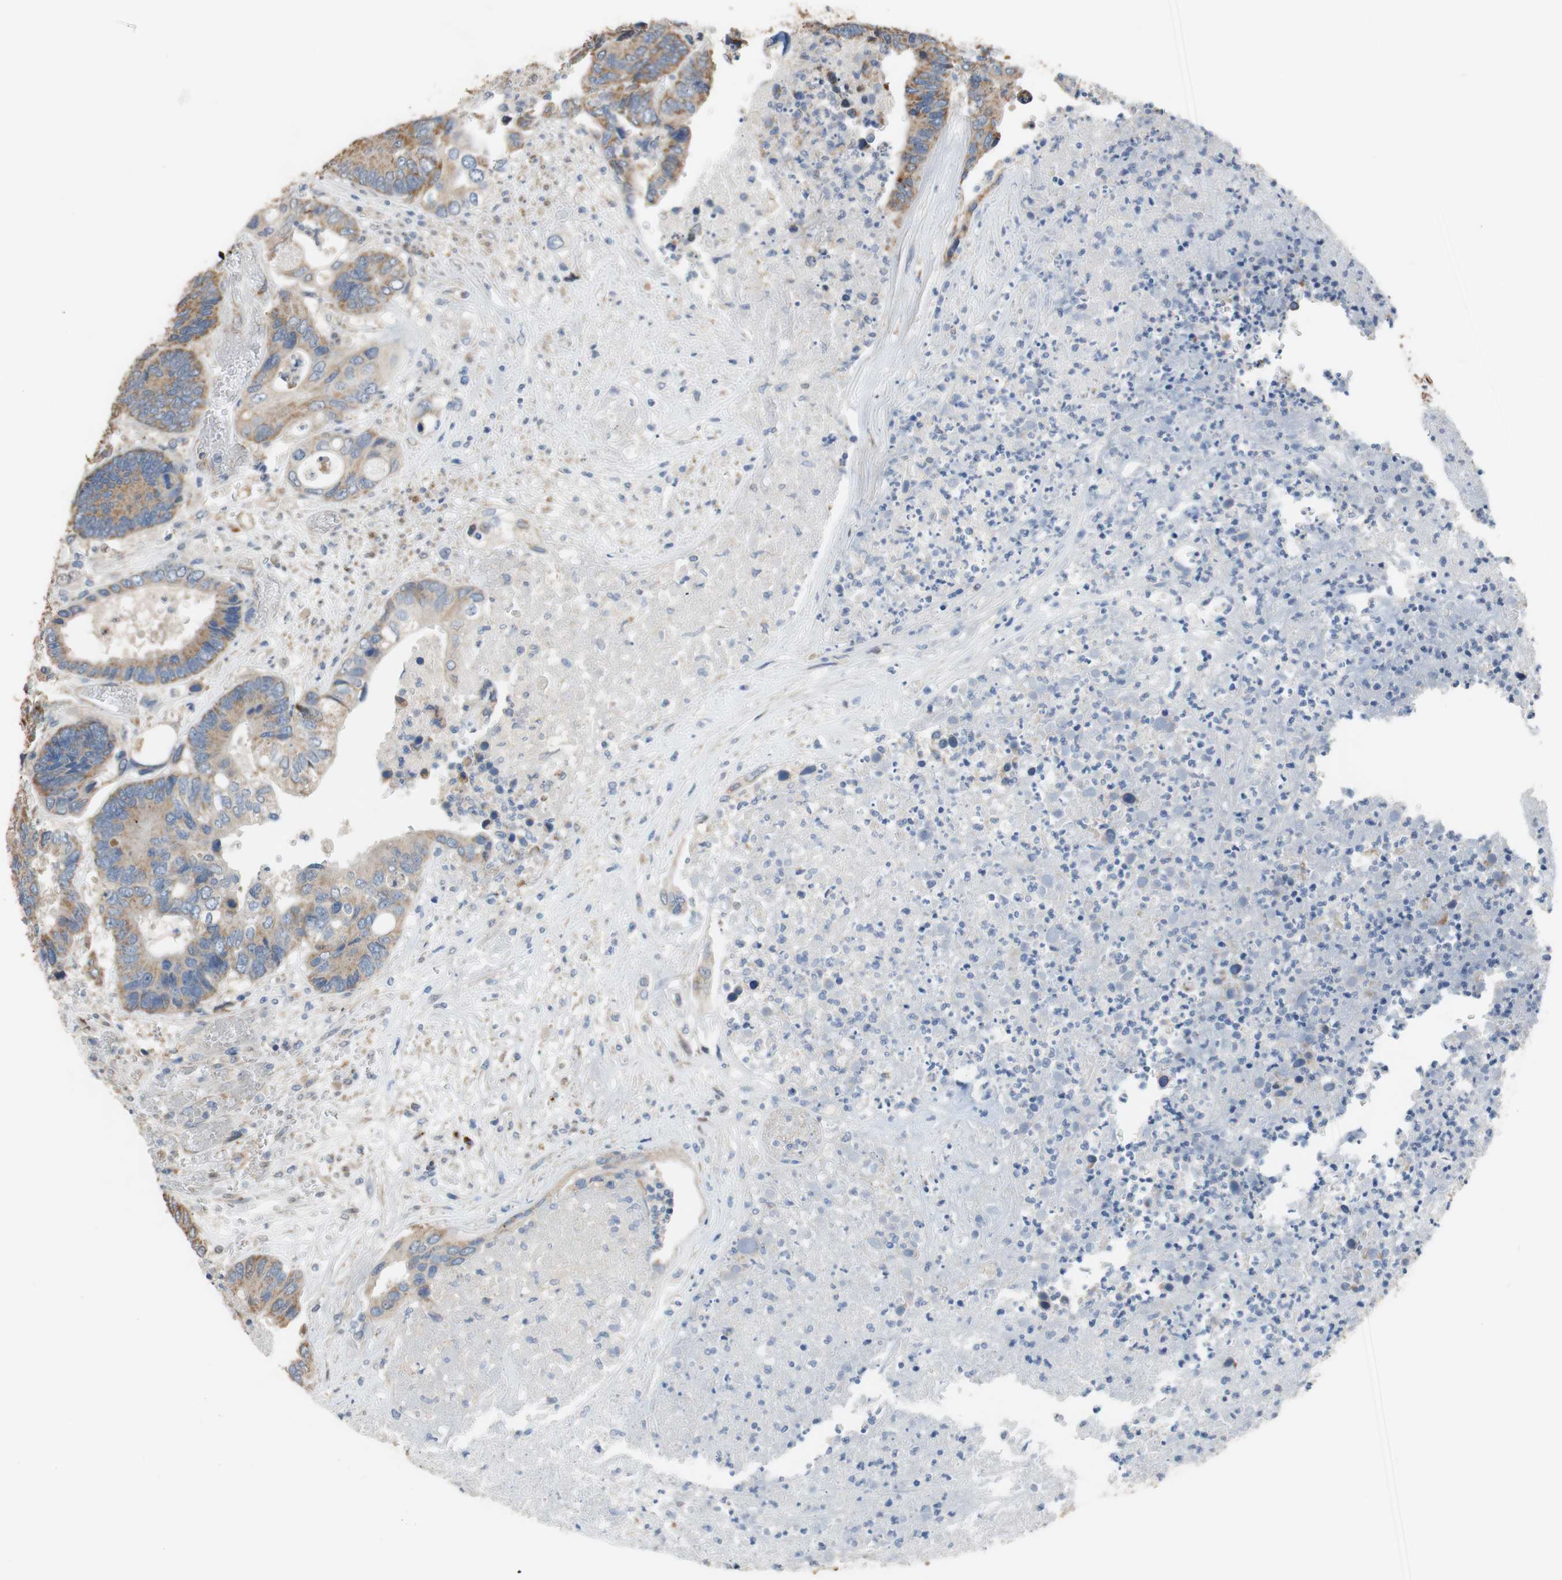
{"staining": {"intensity": "moderate", "quantity": ">75%", "location": "cytoplasmic/membranous"}, "tissue": "colorectal cancer", "cell_type": "Tumor cells", "image_type": "cancer", "snomed": [{"axis": "morphology", "description": "Adenocarcinoma, NOS"}, {"axis": "topography", "description": "Rectum"}], "caption": "The image shows staining of colorectal adenocarcinoma, revealing moderate cytoplasmic/membranous protein positivity (brown color) within tumor cells.", "gene": "ALDH1A2", "patient": {"sex": "male", "age": 55}}